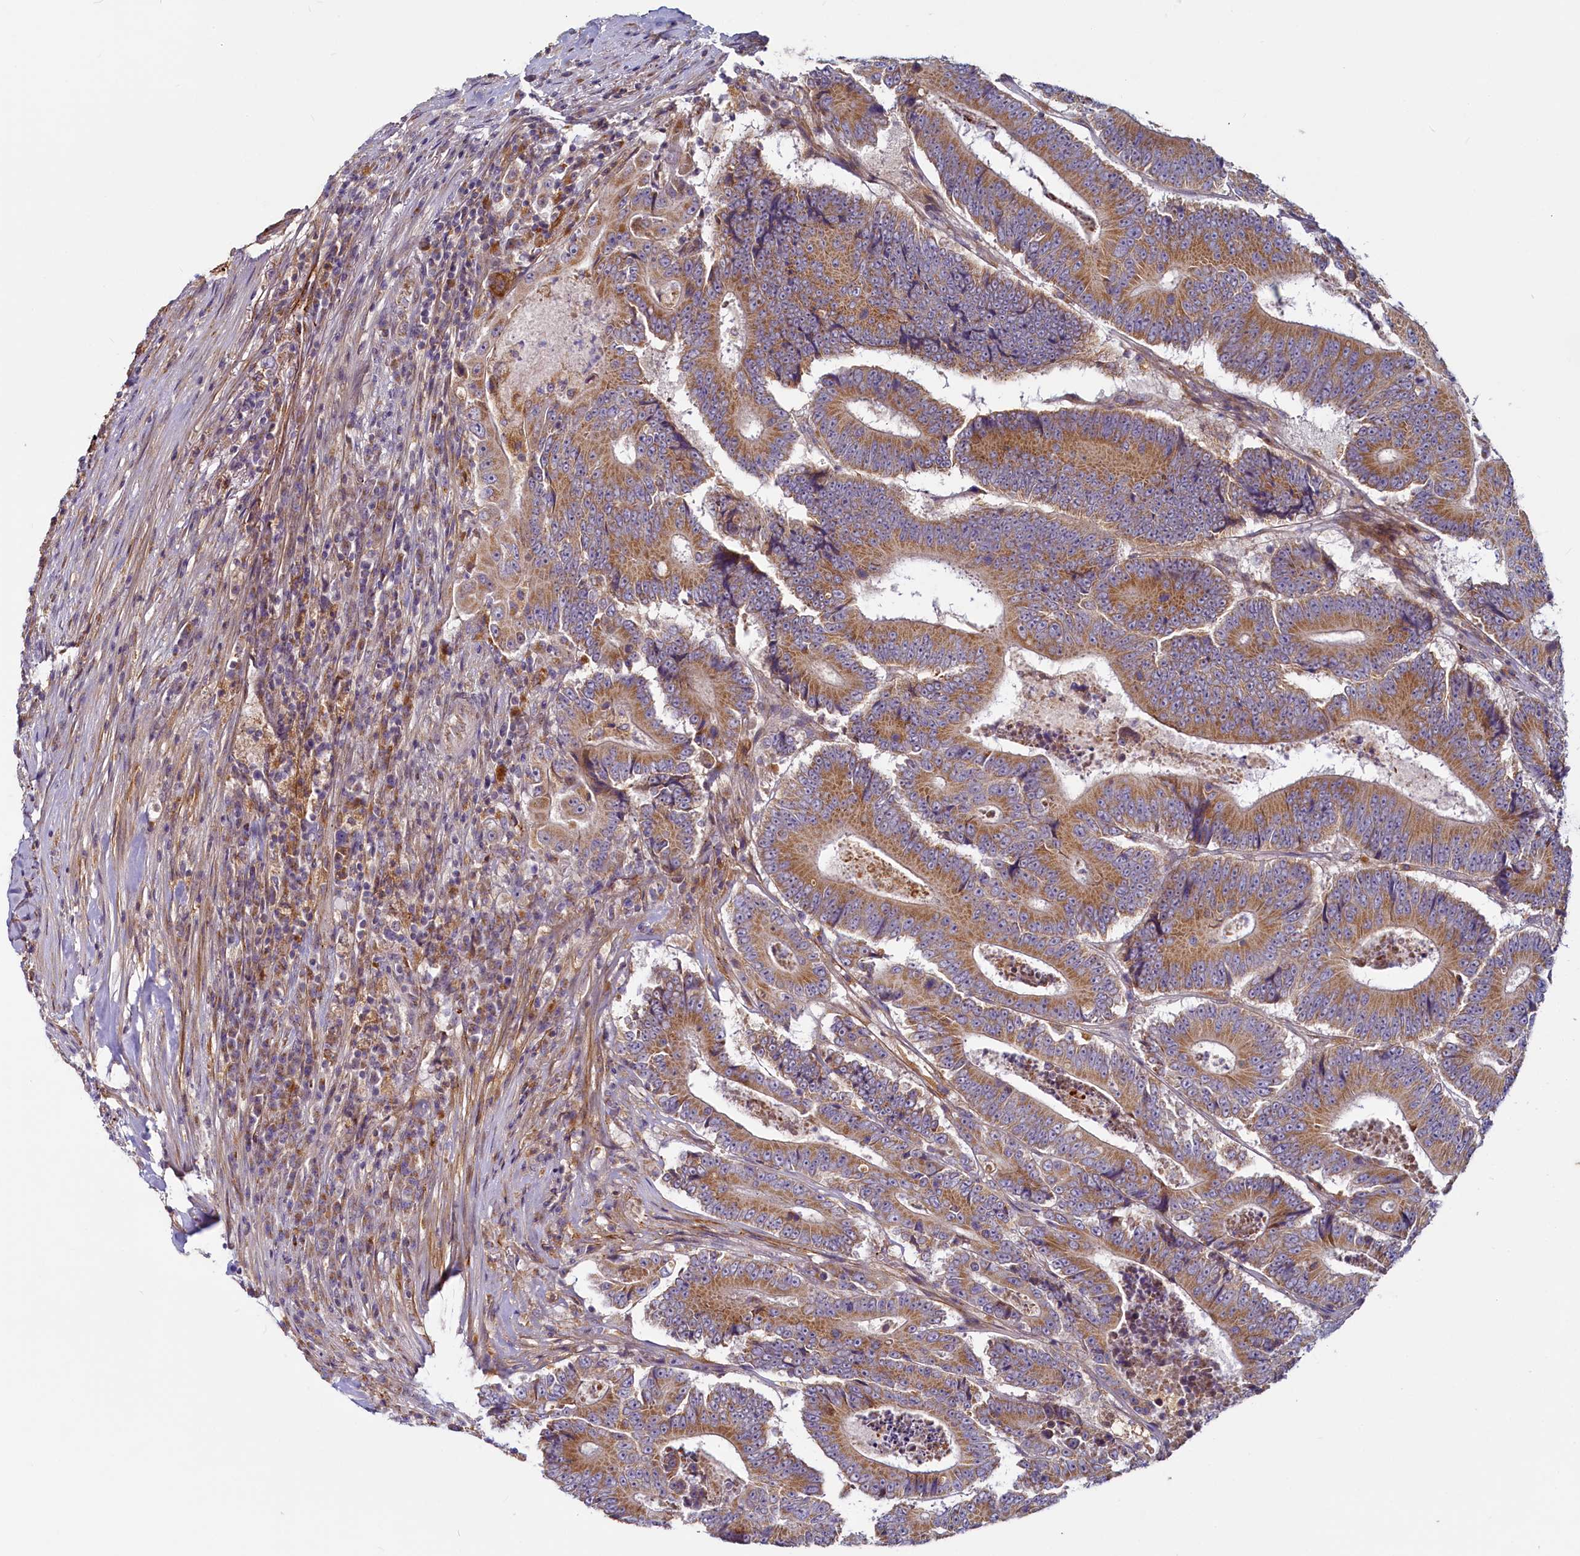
{"staining": {"intensity": "moderate", "quantity": ">75%", "location": "cytoplasmic/membranous"}, "tissue": "colorectal cancer", "cell_type": "Tumor cells", "image_type": "cancer", "snomed": [{"axis": "morphology", "description": "Adenocarcinoma, NOS"}, {"axis": "topography", "description": "Colon"}], "caption": "Protein expression analysis of human colorectal cancer (adenocarcinoma) reveals moderate cytoplasmic/membranous staining in about >75% of tumor cells. (DAB IHC, brown staining for protein, blue staining for nuclei).", "gene": "ADCY2", "patient": {"sex": "male", "age": 83}}